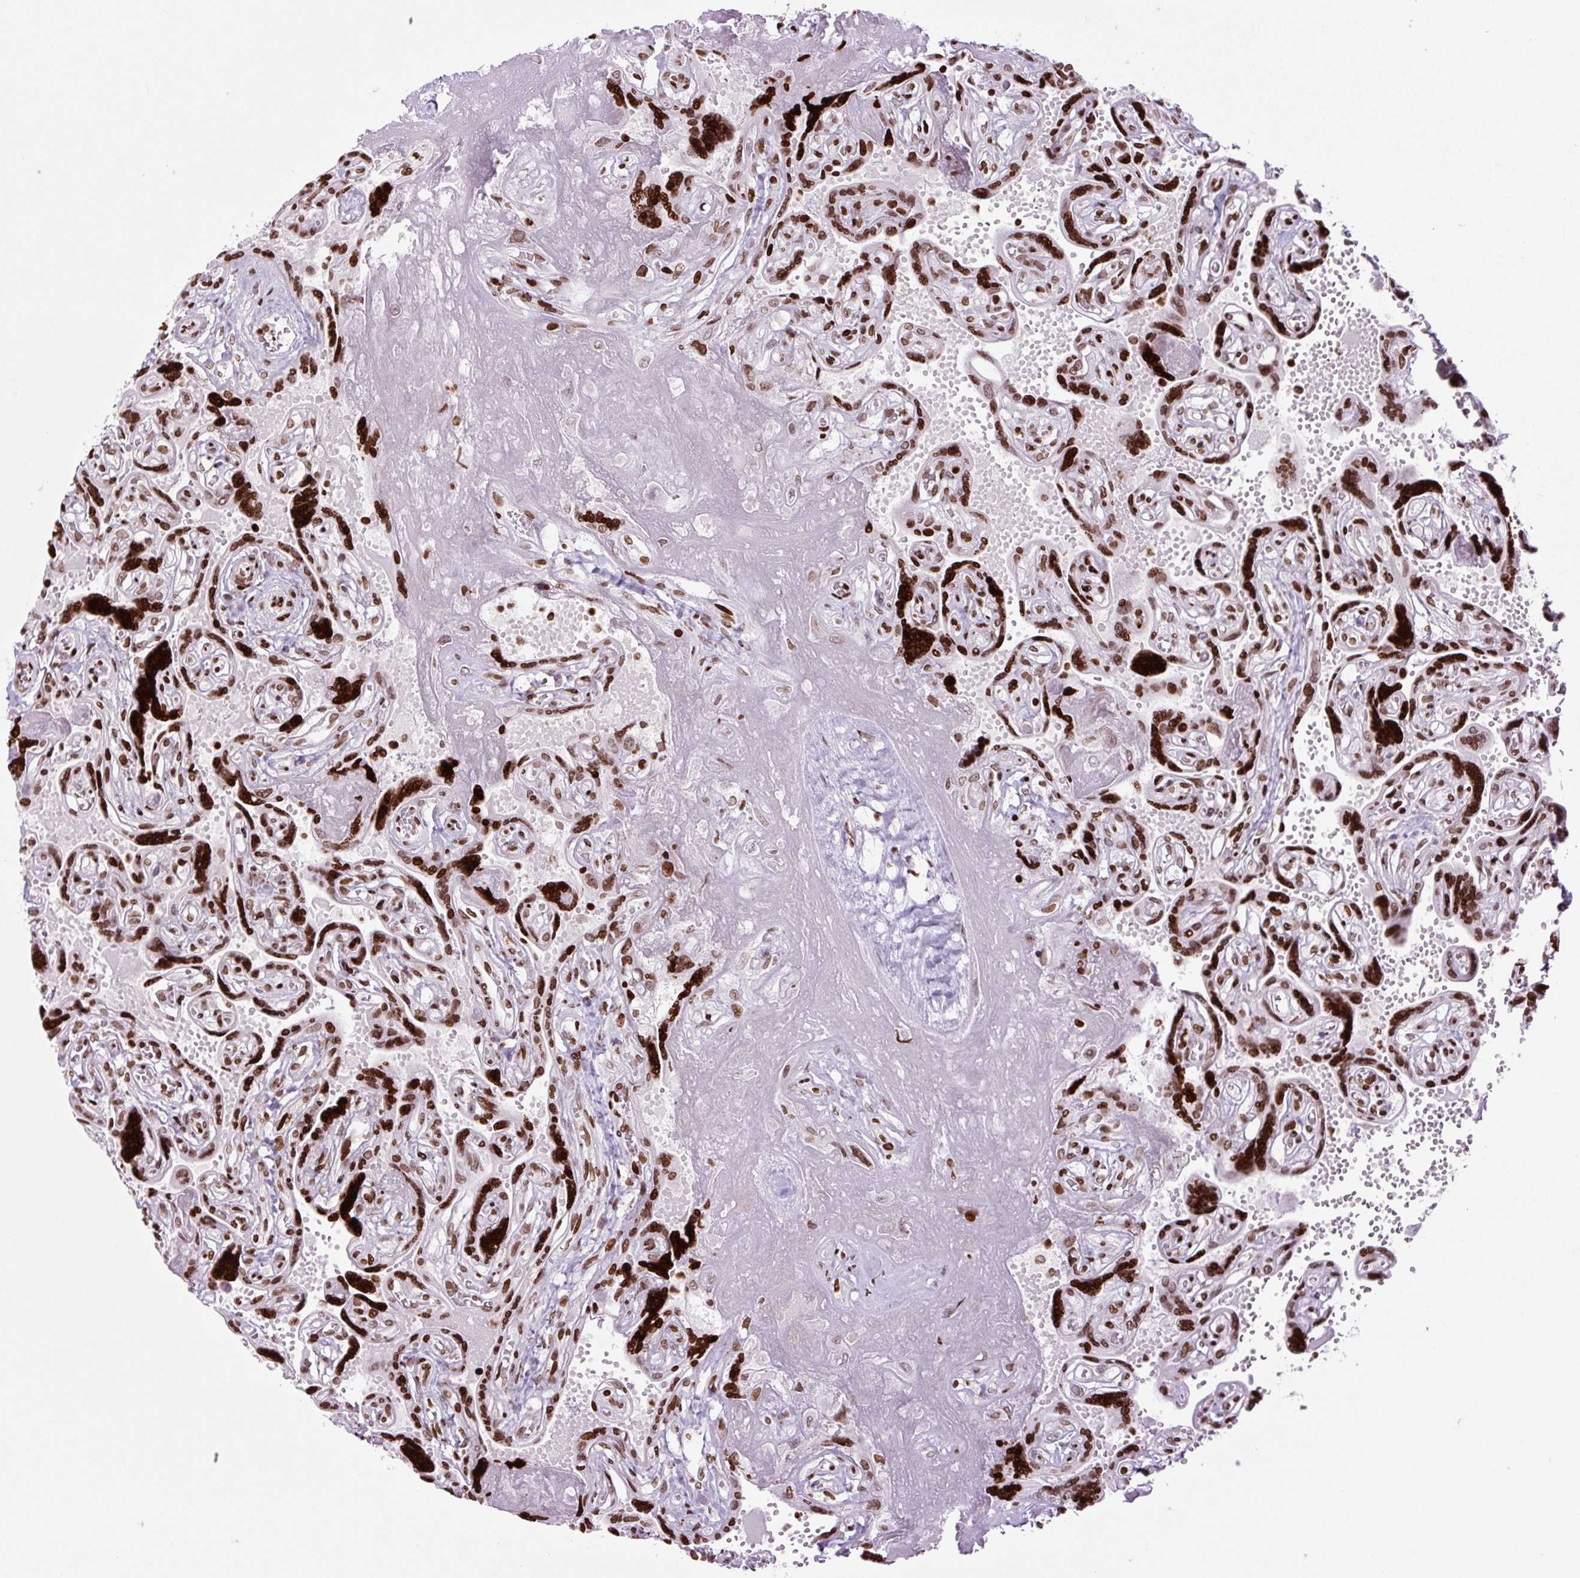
{"staining": {"intensity": "moderate", "quantity": "<25%", "location": "nuclear"}, "tissue": "placenta", "cell_type": "Decidual cells", "image_type": "normal", "snomed": [{"axis": "morphology", "description": "Normal tissue, NOS"}, {"axis": "topography", "description": "Placenta"}], "caption": "Brown immunohistochemical staining in unremarkable placenta exhibits moderate nuclear expression in about <25% of decidual cells. (Brightfield microscopy of DAB IHC at high magnification).", "gene": "H1", "patient": {"sex": "female", "age": 32}}